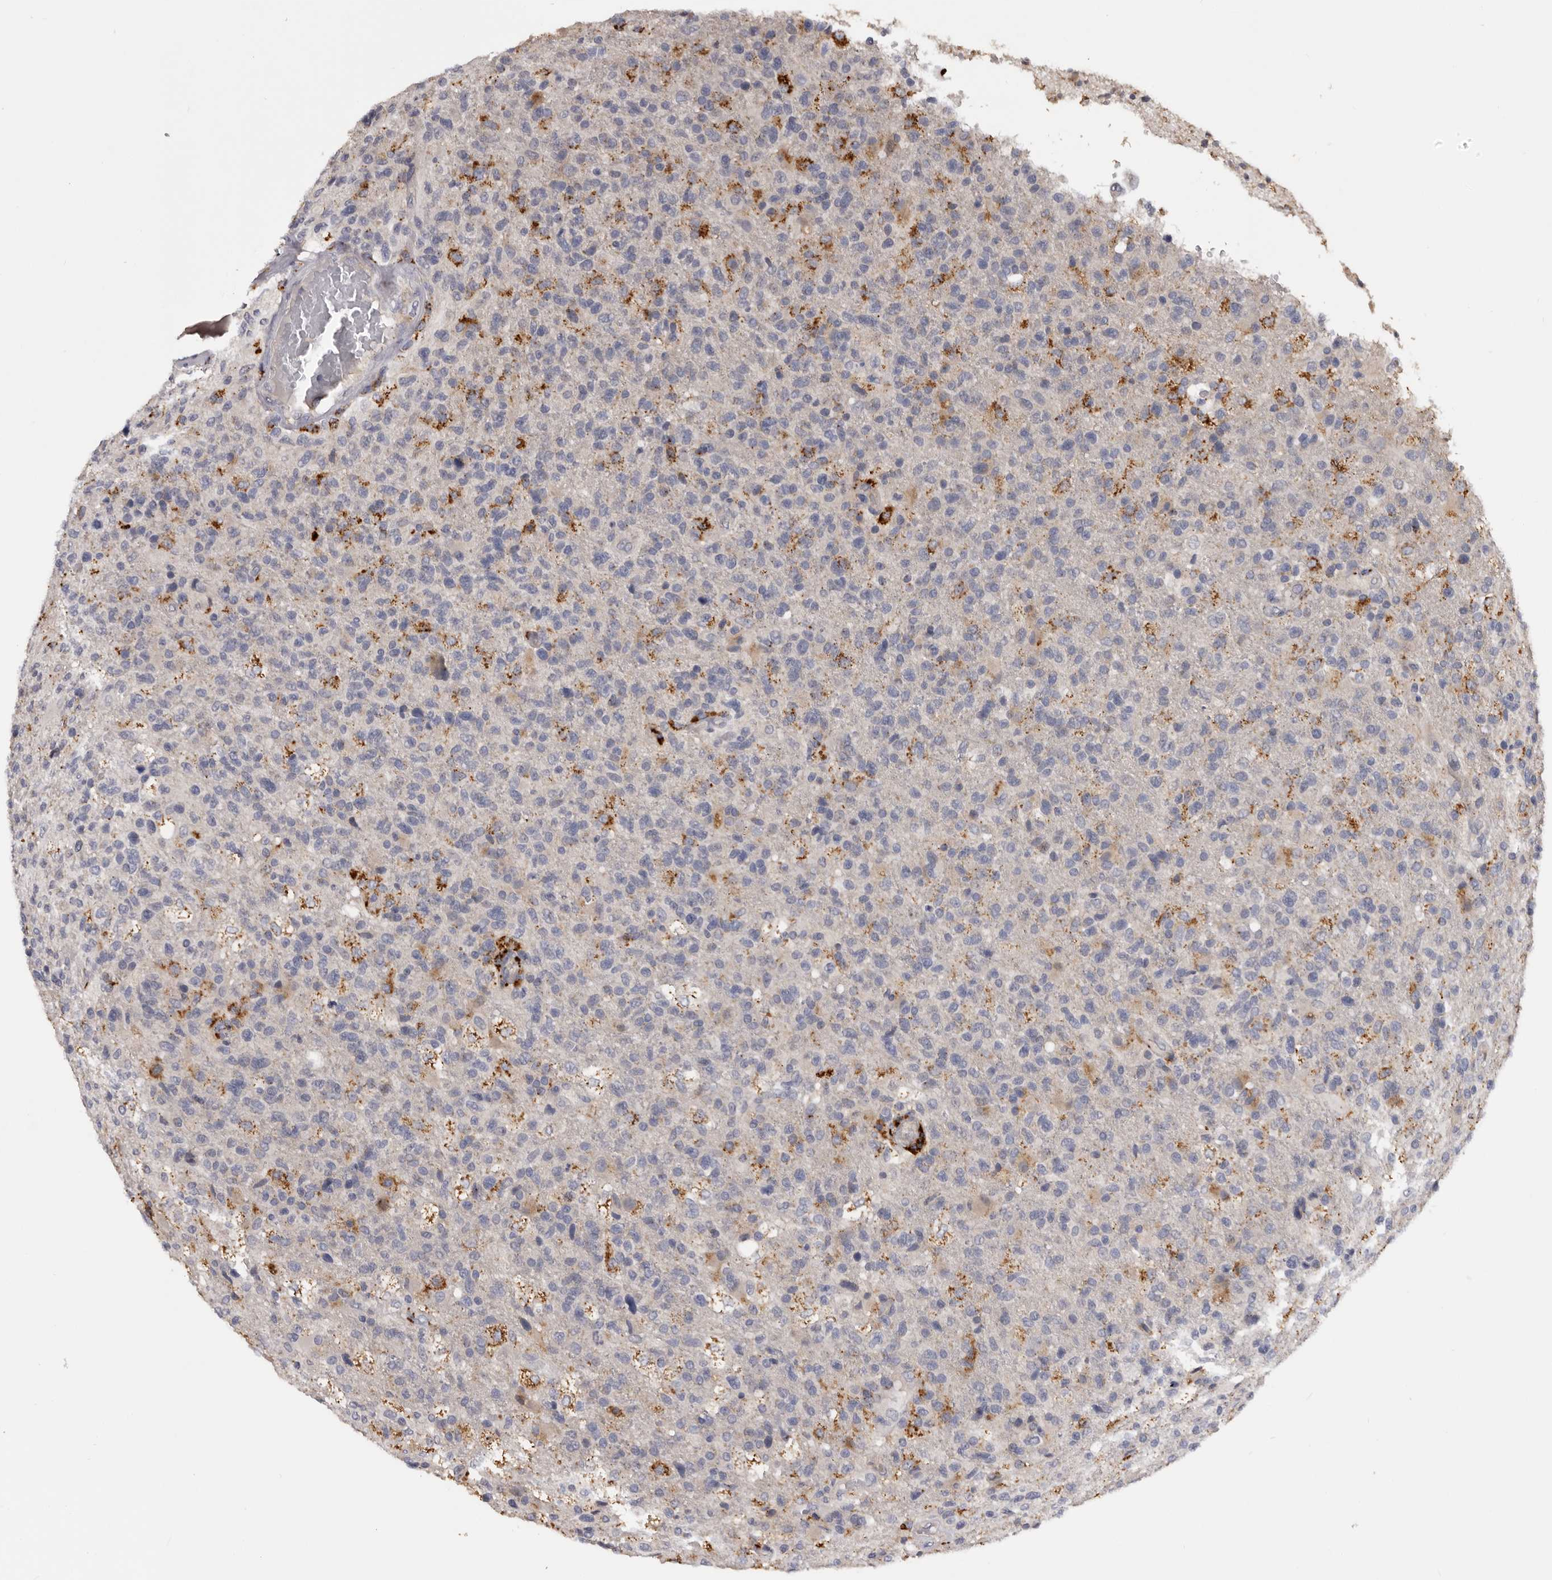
{"staining": {"intensity": "moderate", "quantity": "<25%", "location": "cytoplasmic/membranous"}, "tissue": "glioma", "cell_type": "Tumor cells", "image_type": "cancer", "snomed": [{"axis": "morphology", "description": "Glioma, malignant, High grade"}, {"axis": "topography", "description": "Brain"}], "caption": "Human high-grade glioma (malignant) stained with a protein marker shows moderate staining in tumor cells.", "gene": "DAP", "patient": {"sex": "male", "age": 72}}